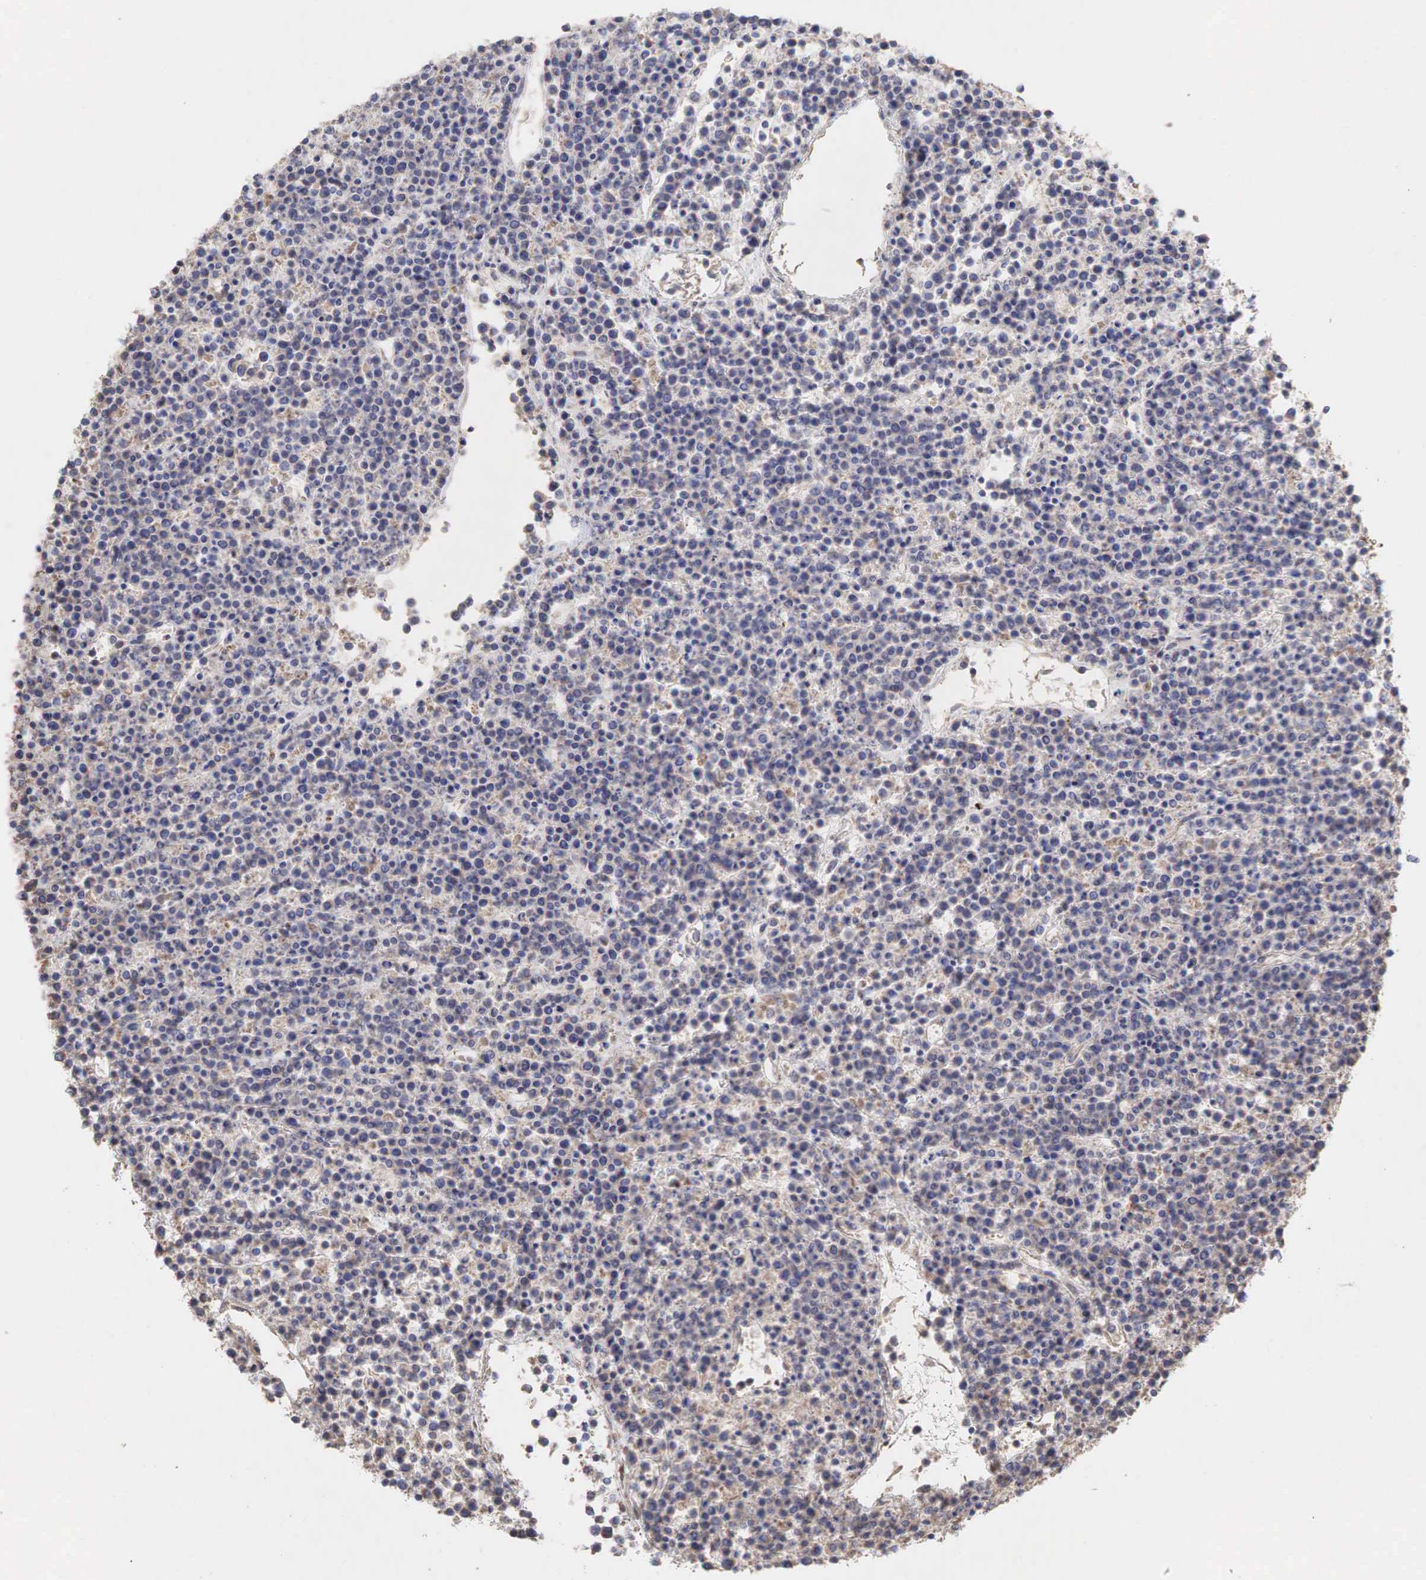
{"staining": {"intensity": "negative", "quantity": "none", "location": "none"}, "tissue": "lymphoma", "cell_type": "Tumor cells", "image_type": "cancer", "snomed": [{"axis": "morphology", "description": "Malignant lymphoma, non-Hodgkin's type, High grade"}, {"axis": "topography", "description": "Ovary"}], "caption": "There is no significant staining in tumor cells of high-grade malignant lymphoma, non-Hodgkin's type.", "gene": "PABPC5", "patient": {"sex": "female", "age": 56}}